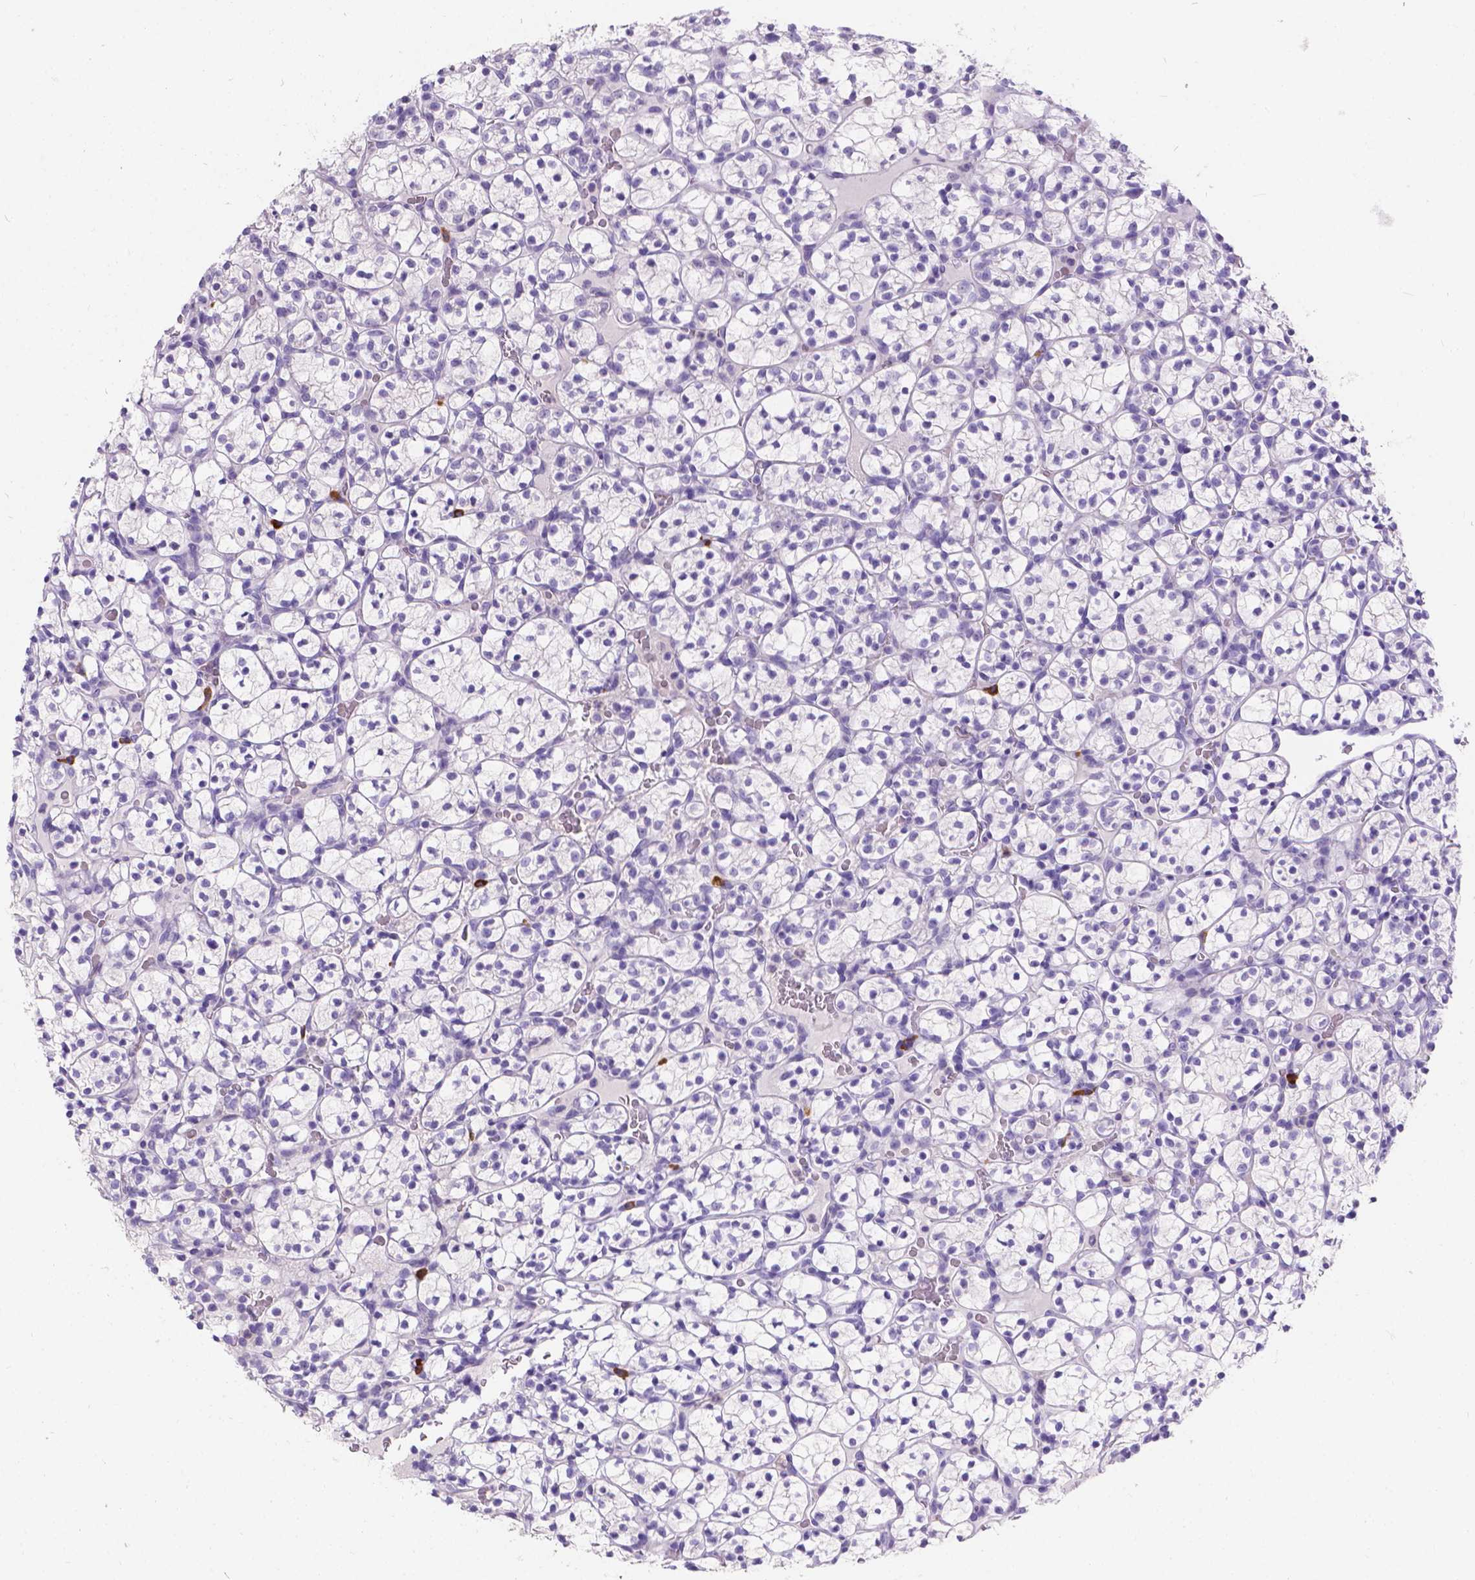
{"staining": {"intensity": "negative", "quantity": "none", "location": "none"}, "tissue": "renal cancer", "cell_type": "Tumor cells", "image_type": "cancer", "snomed": [{"axis": "morphology", "description": "Adenocarcinoma, NOS"}, {"axis": "topography", "description": "Kidney"}], "caption": "Tumor cells show no significant protein staining in renal cancer (adenocarcinoma).", "gene": "GNRHR", "patient": {"sex": "female", "age": 89}}